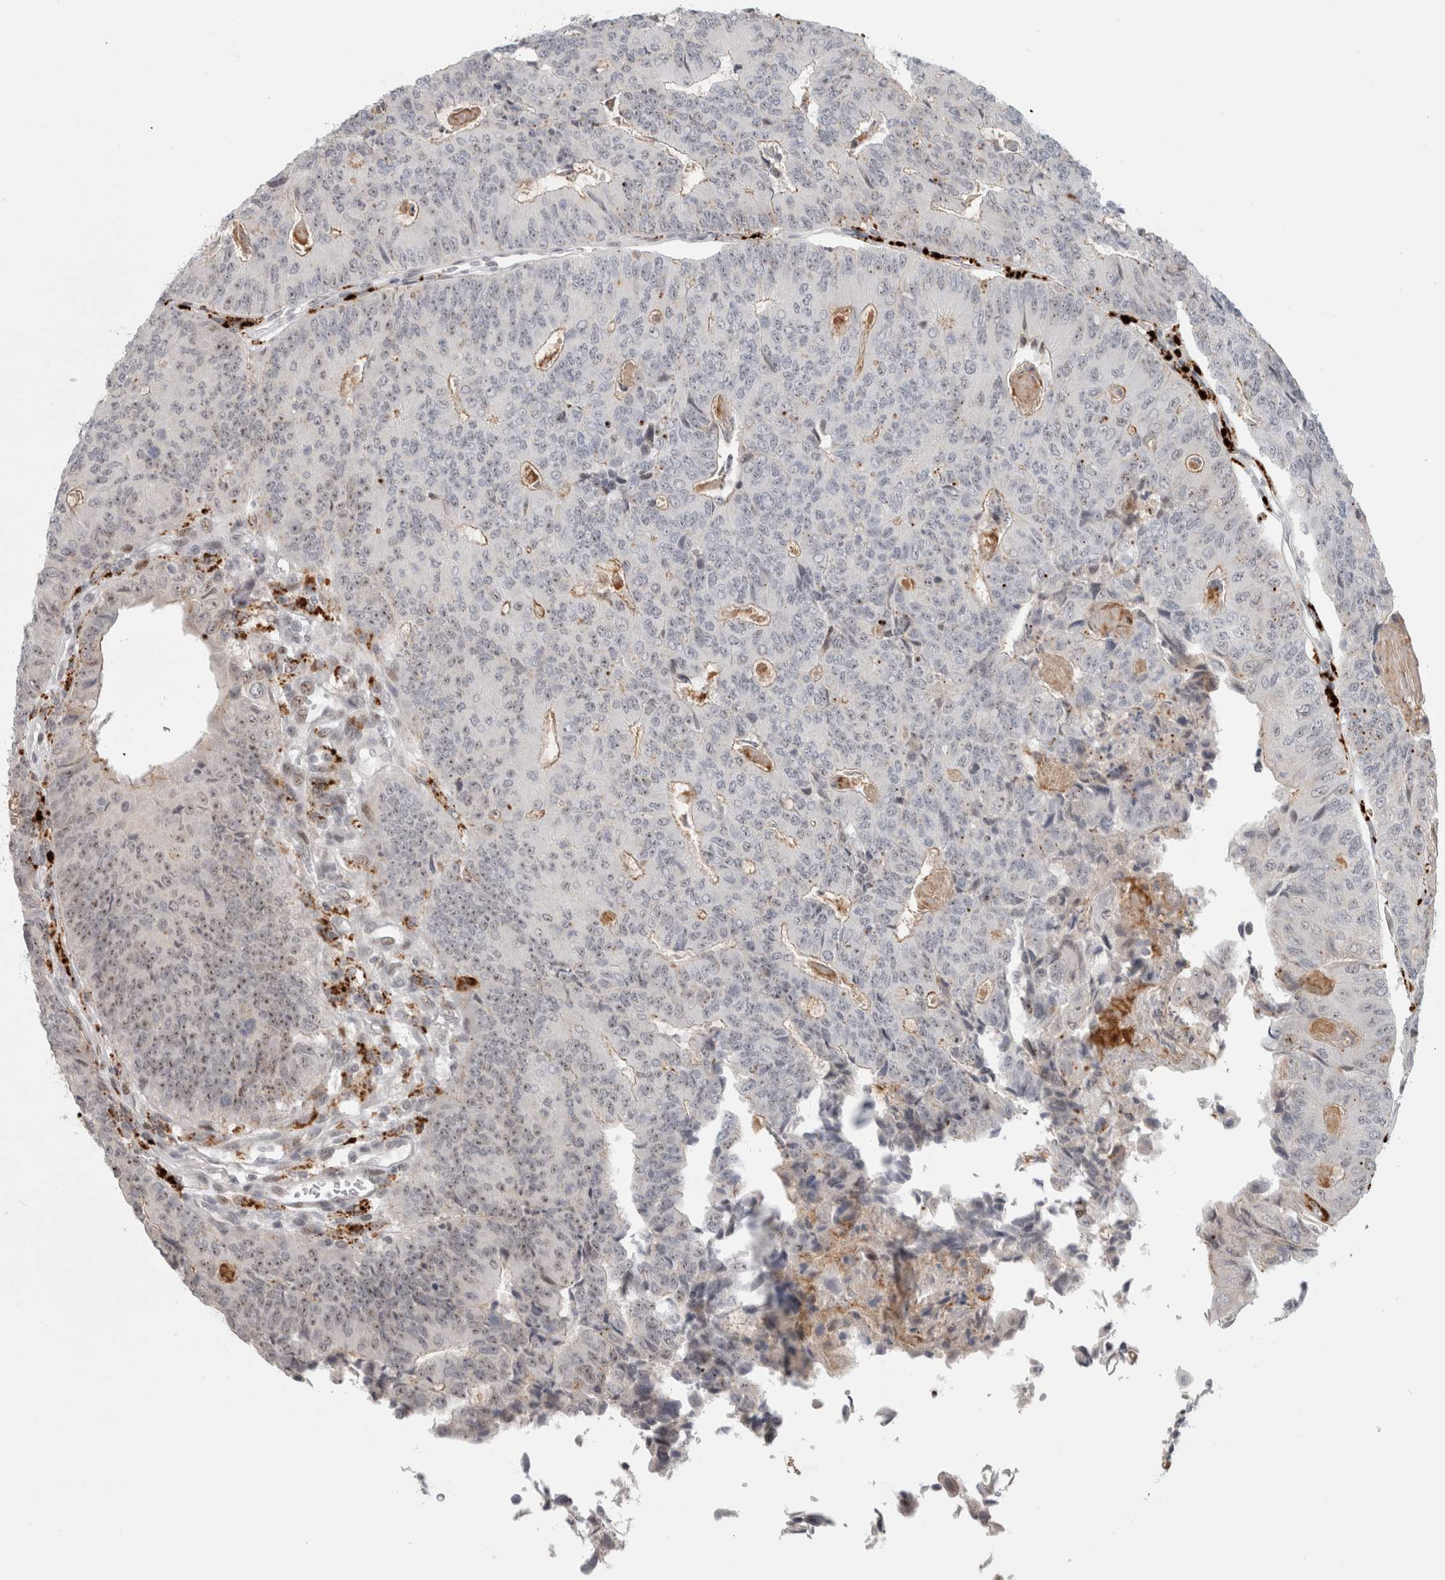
{"staining": {"intensity": "weak", "quantity": "<25%", "location": "nuclear"}, "tissue": "colorectal cancer", "cell_type": "Tumor cells", "image_type": "cancer", "snomed": [{"axis": "morphology", "description": "Adenocarcinoma, NOS"}, {"axis": "topography", "description": "Colon"}], "caption": "Immunohistochemistry (IHC) photomicrograph of neoplastic tissue: colorectal adenocarcinoma stained with DAB shows no significant protein positivity in tumor cells.", "gene": "SENP6", "patient": {"sex": "female", "age": 67}}